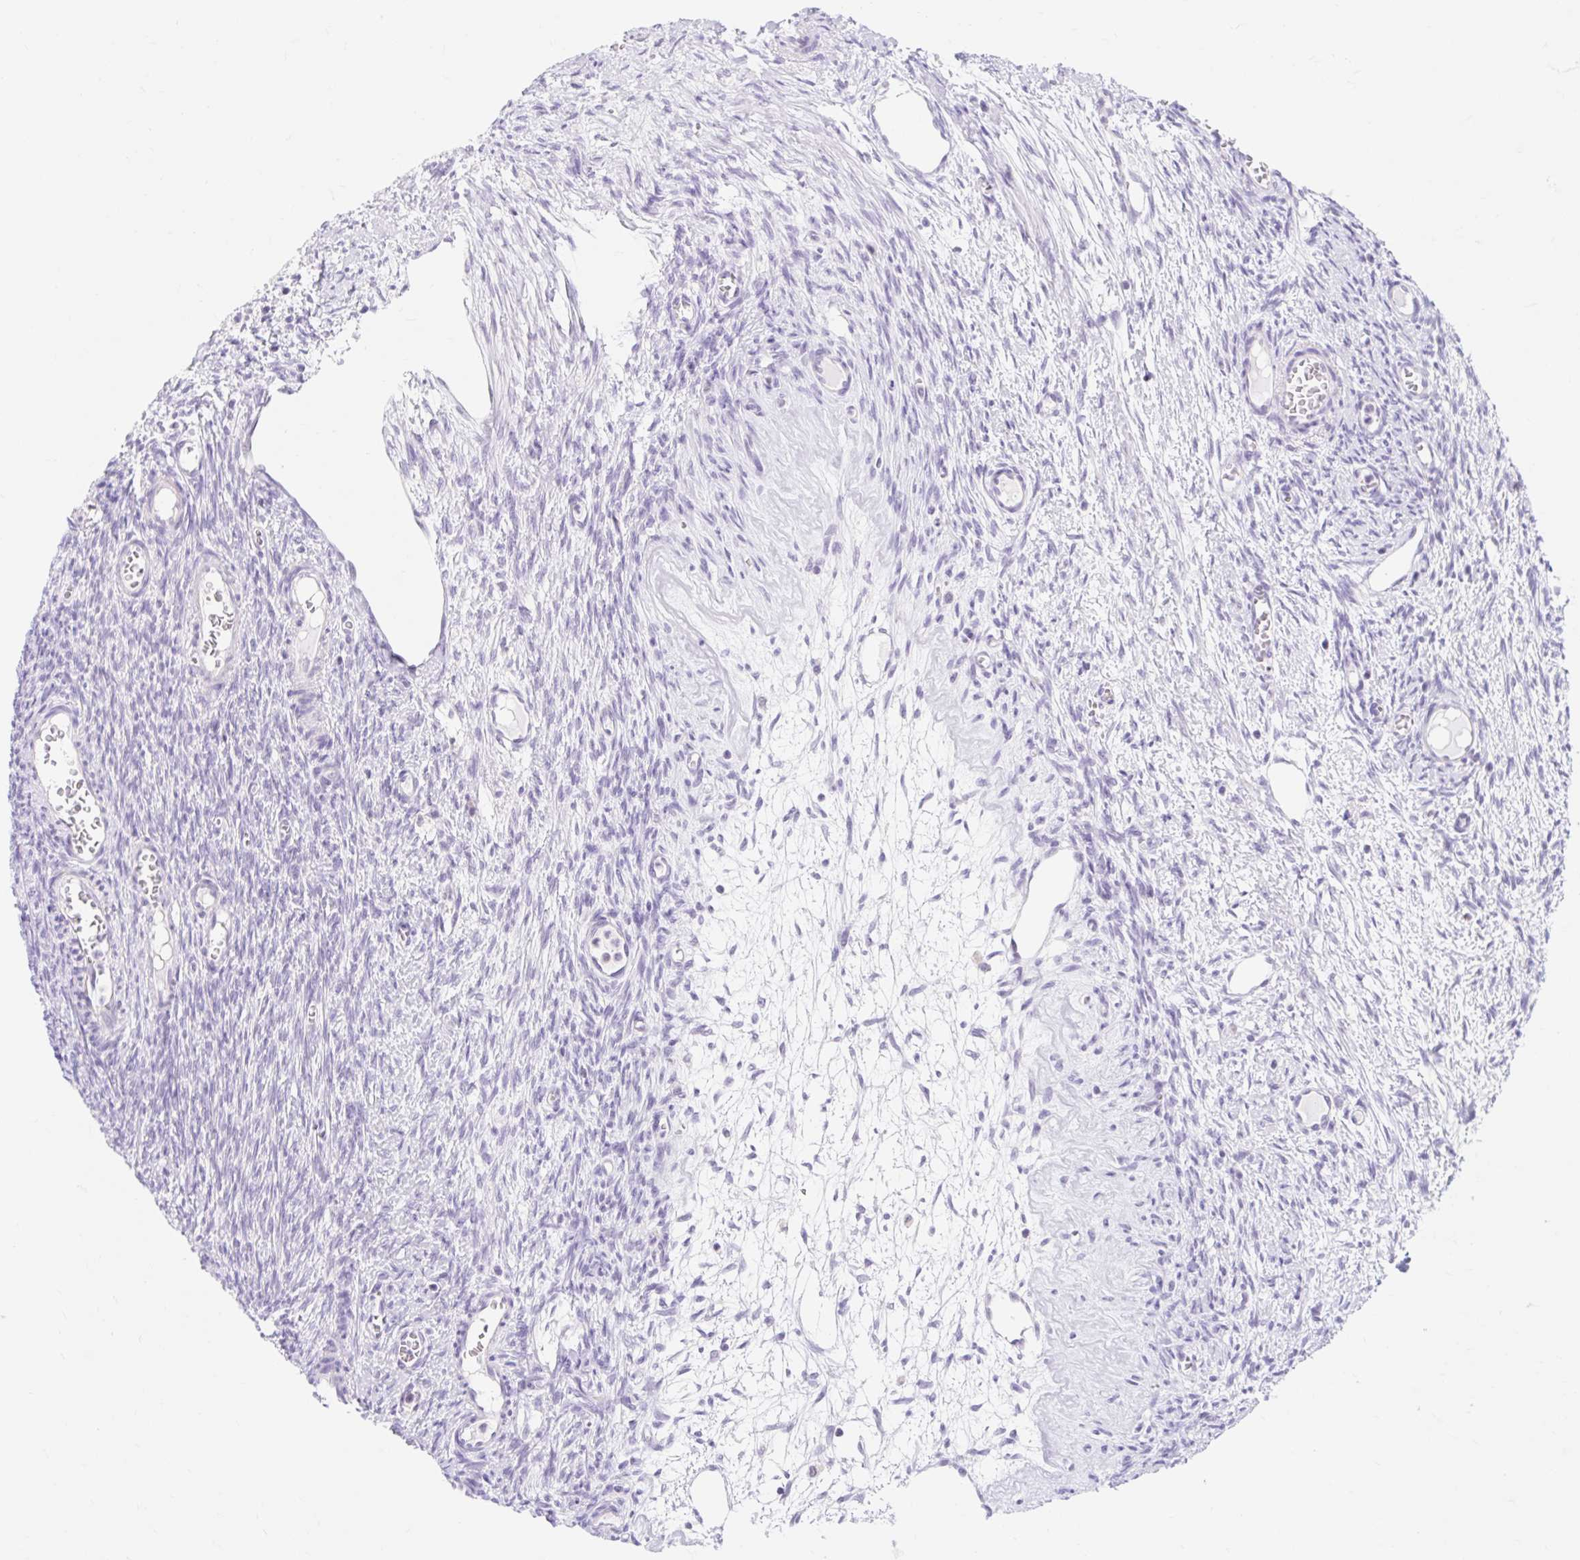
{"staining": {"intensity": "negative", "quantity": "none", "location": "none"}, "tissue": "ovary", "cell_type": "Ovarian stroma cells", "image_type": "normal", "snomed": [{"axis": "morphology", "description": "Normal tissue, NOS"}, {"axis": "topography", "description": "Ovary"}], "caption": "An immunohistochemistry photomicrograph of normal ovary is shown. There is no staining in ovarian stroma cells of ovary. The staining is performed using DAB (3,3'-diaminobenzidine) brown chromogen with nuclei counter-stained in using hematoxylin.", "gene": "ITPK1", "patient": {"sex": "female", "age": 44}}